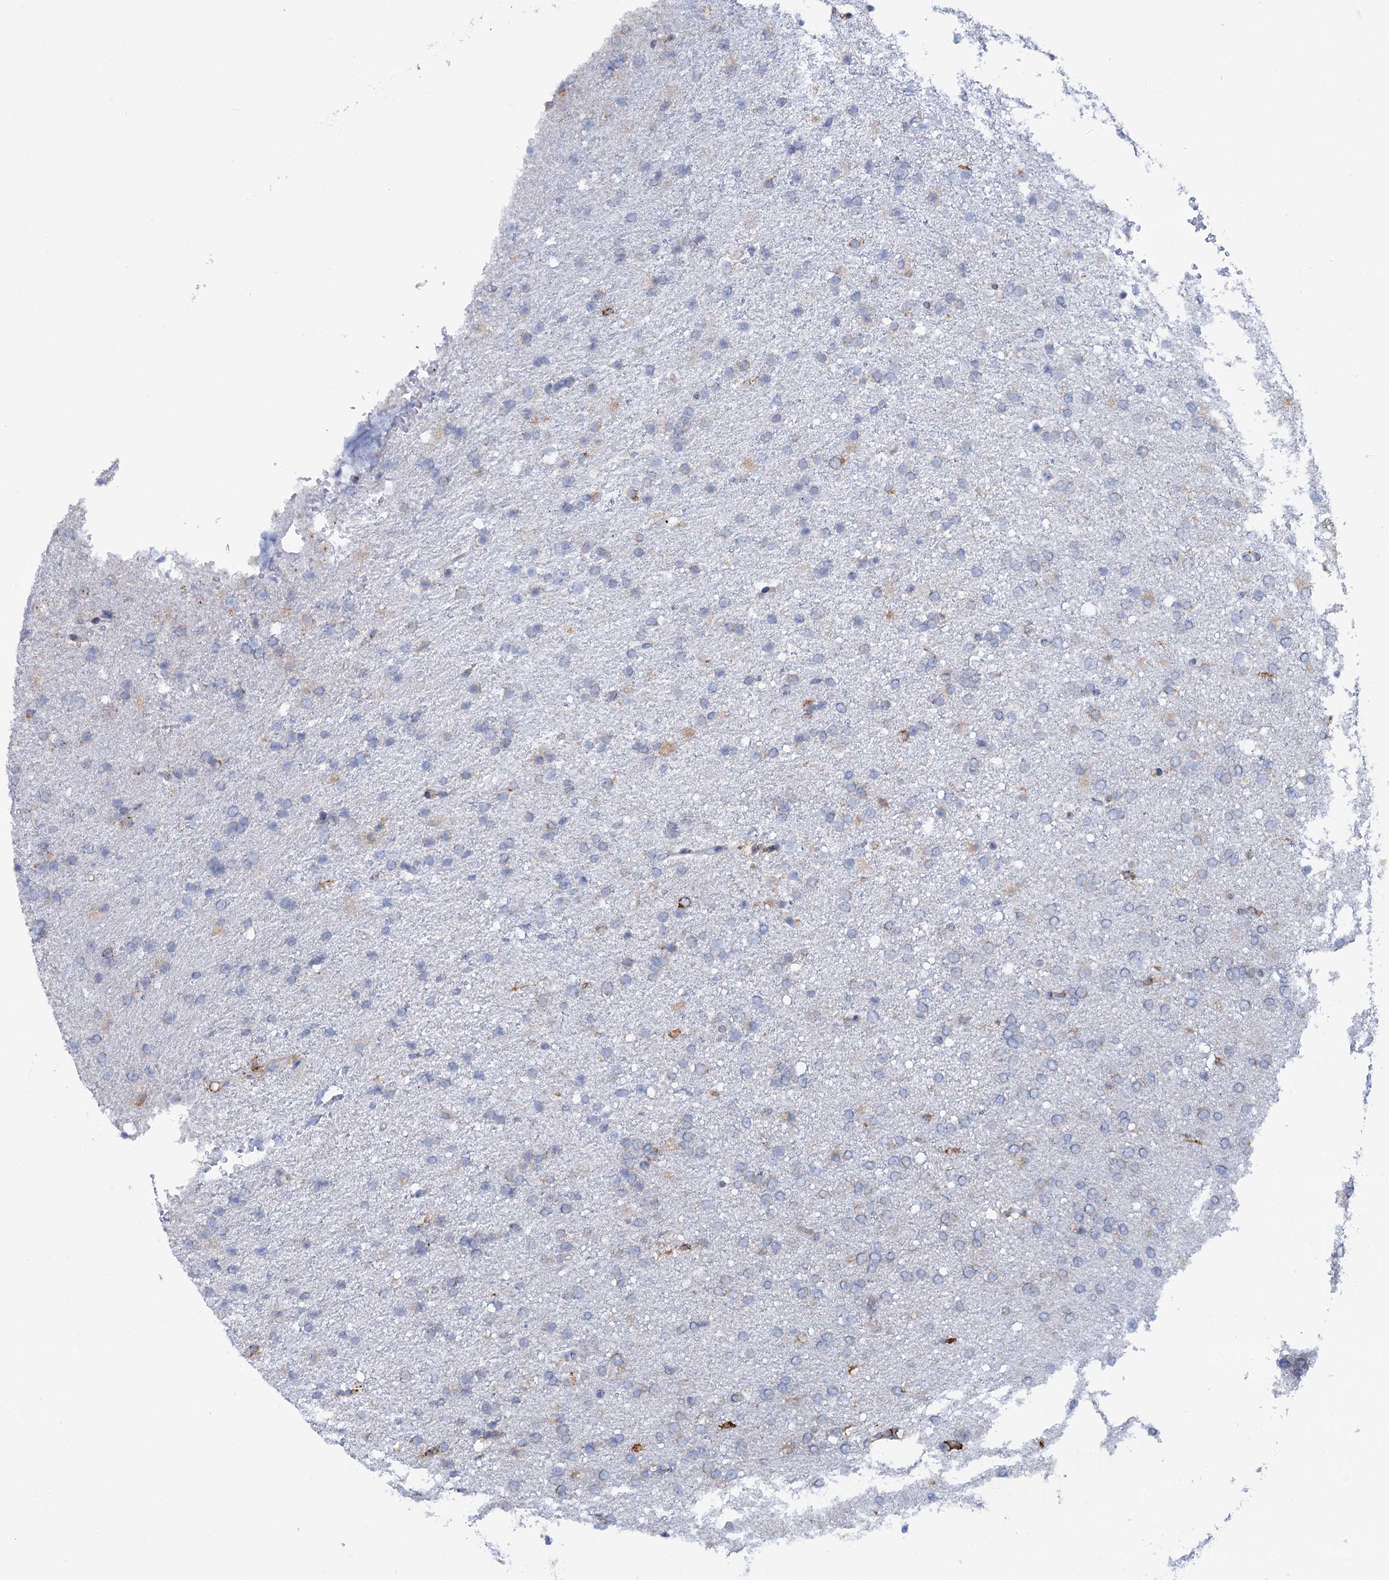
{"staining": {"intensity": "weak", "quantity": "<25%", "location": "cytoplasmic/membranous"}, "tissue": "glioma", "cell_type": "Tumor cells", "image_type": "cancer", "snomed": [{"axis": "morphology", "description": "Glioma, malignant, High grade"}, {"axis": "topography", "description": "Brain"}], "caption": "This is an immunohistochemistry (IHC) histopathology image of malignant glioma (high-grade). There is no expression in tumor cells.", "gene": "SHE", "patient": {"sex": "male", "age": 72}}